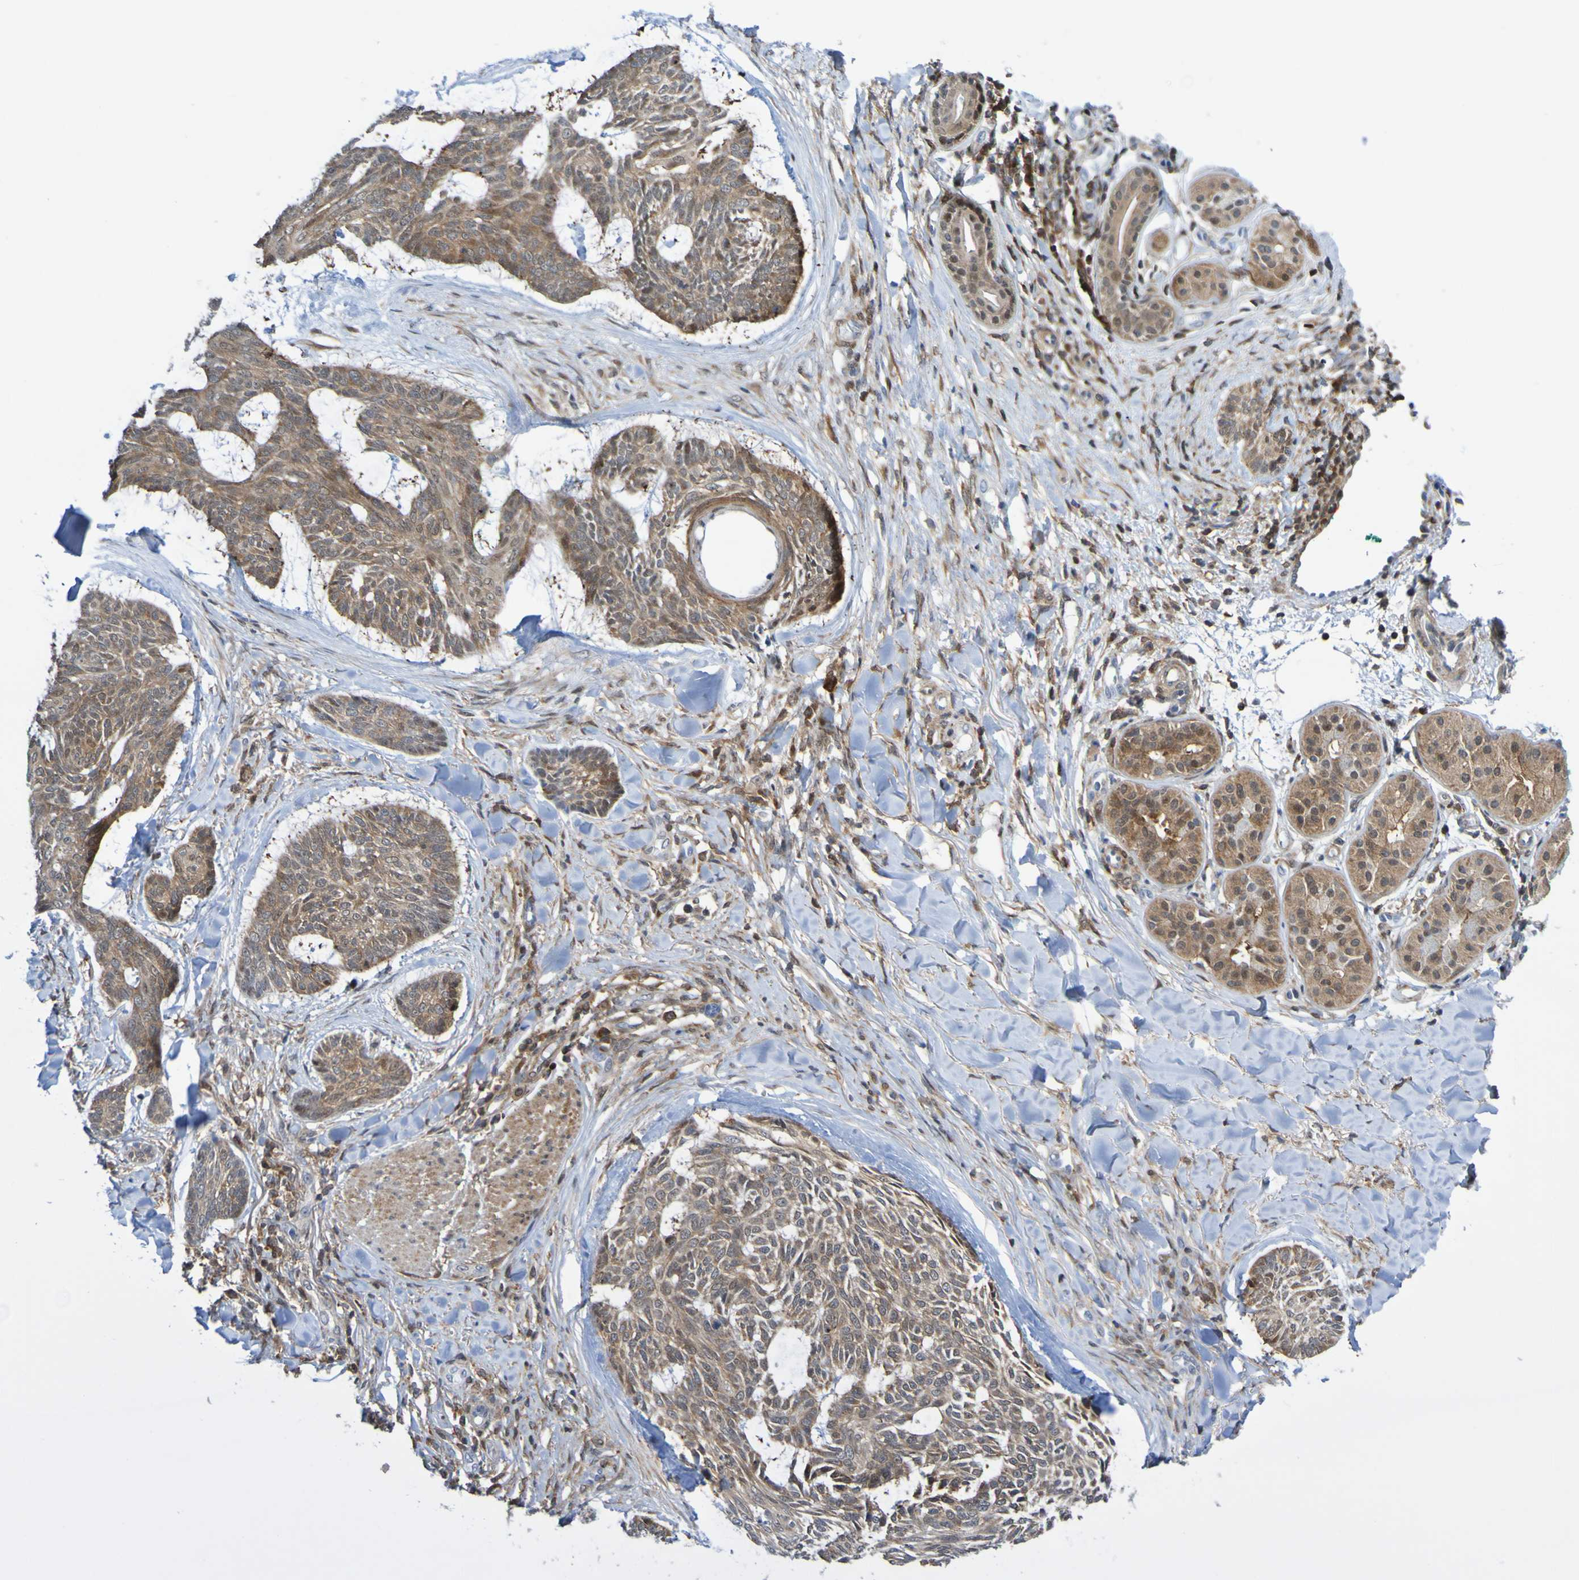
{"staining": {"intensity": "moderate", "quantity": ">75%", "location": "cytoplasmic/membranous"}, "tissue": "skin cancer", "cell_type": "Tumor cells", "image_type": "cancer", "snomed": [{"axis": "morphology", "description": "Basal cell carcinoma"}, {"axis": "topography", "description": "Skin"}], "caption": "An immunohistochemistry photomicrograph of neoplastic tissue is shown. Protein staining in brown highlights moderate cytoplasmic/membranous positivity in basal cell carcinoma (skin) within tumor cells.", "gene": "ATIC", "patient": {"sex": "male", "age": 43}}